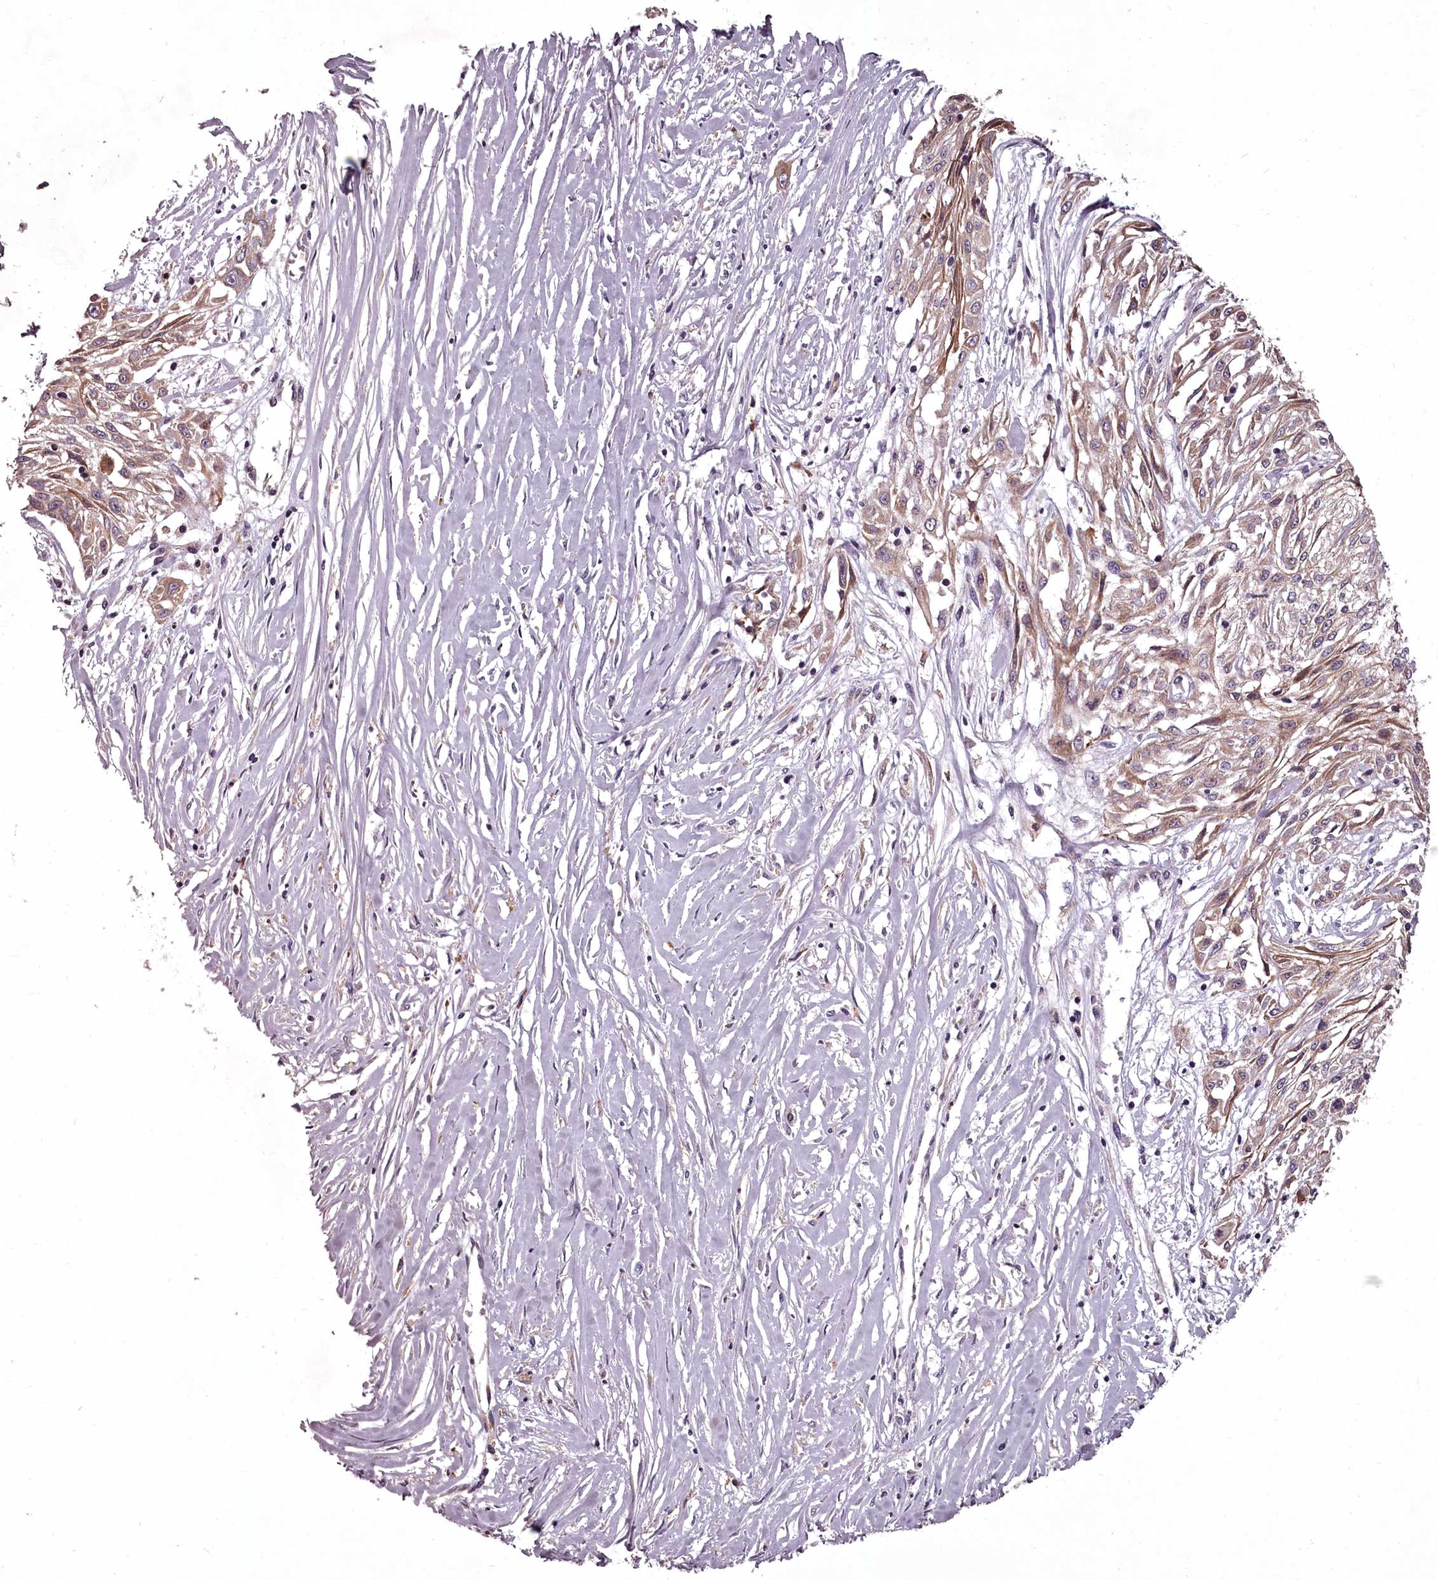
{"staining": {"intensity": "weak", "quantity": ">75%", "location": "cytoplasmic/membranous"}, "tissue": "skin cancer", "cell_type": "Tumor cells", "image_type": "cancer", "snomed": [{"axis": "morphology", "description": "Squamous cell carcinoma, NOS"}, {"axis": "morphology", "description": "Squamous cell carcinoma, metastatic, NOS"}, {"axis": "topography", "description": "Skin"}, {"axis": "topography", "description": "Lymph node"}], "caption": "Skin metastatic squamous cell carcinoma was stained to show a protein in brown. There is low levels of weak cytoplasmic/membranous positivity in about >75% of tumor cells.", "gene": "STX6", "patient": {"sex": "male", "age": 75}}